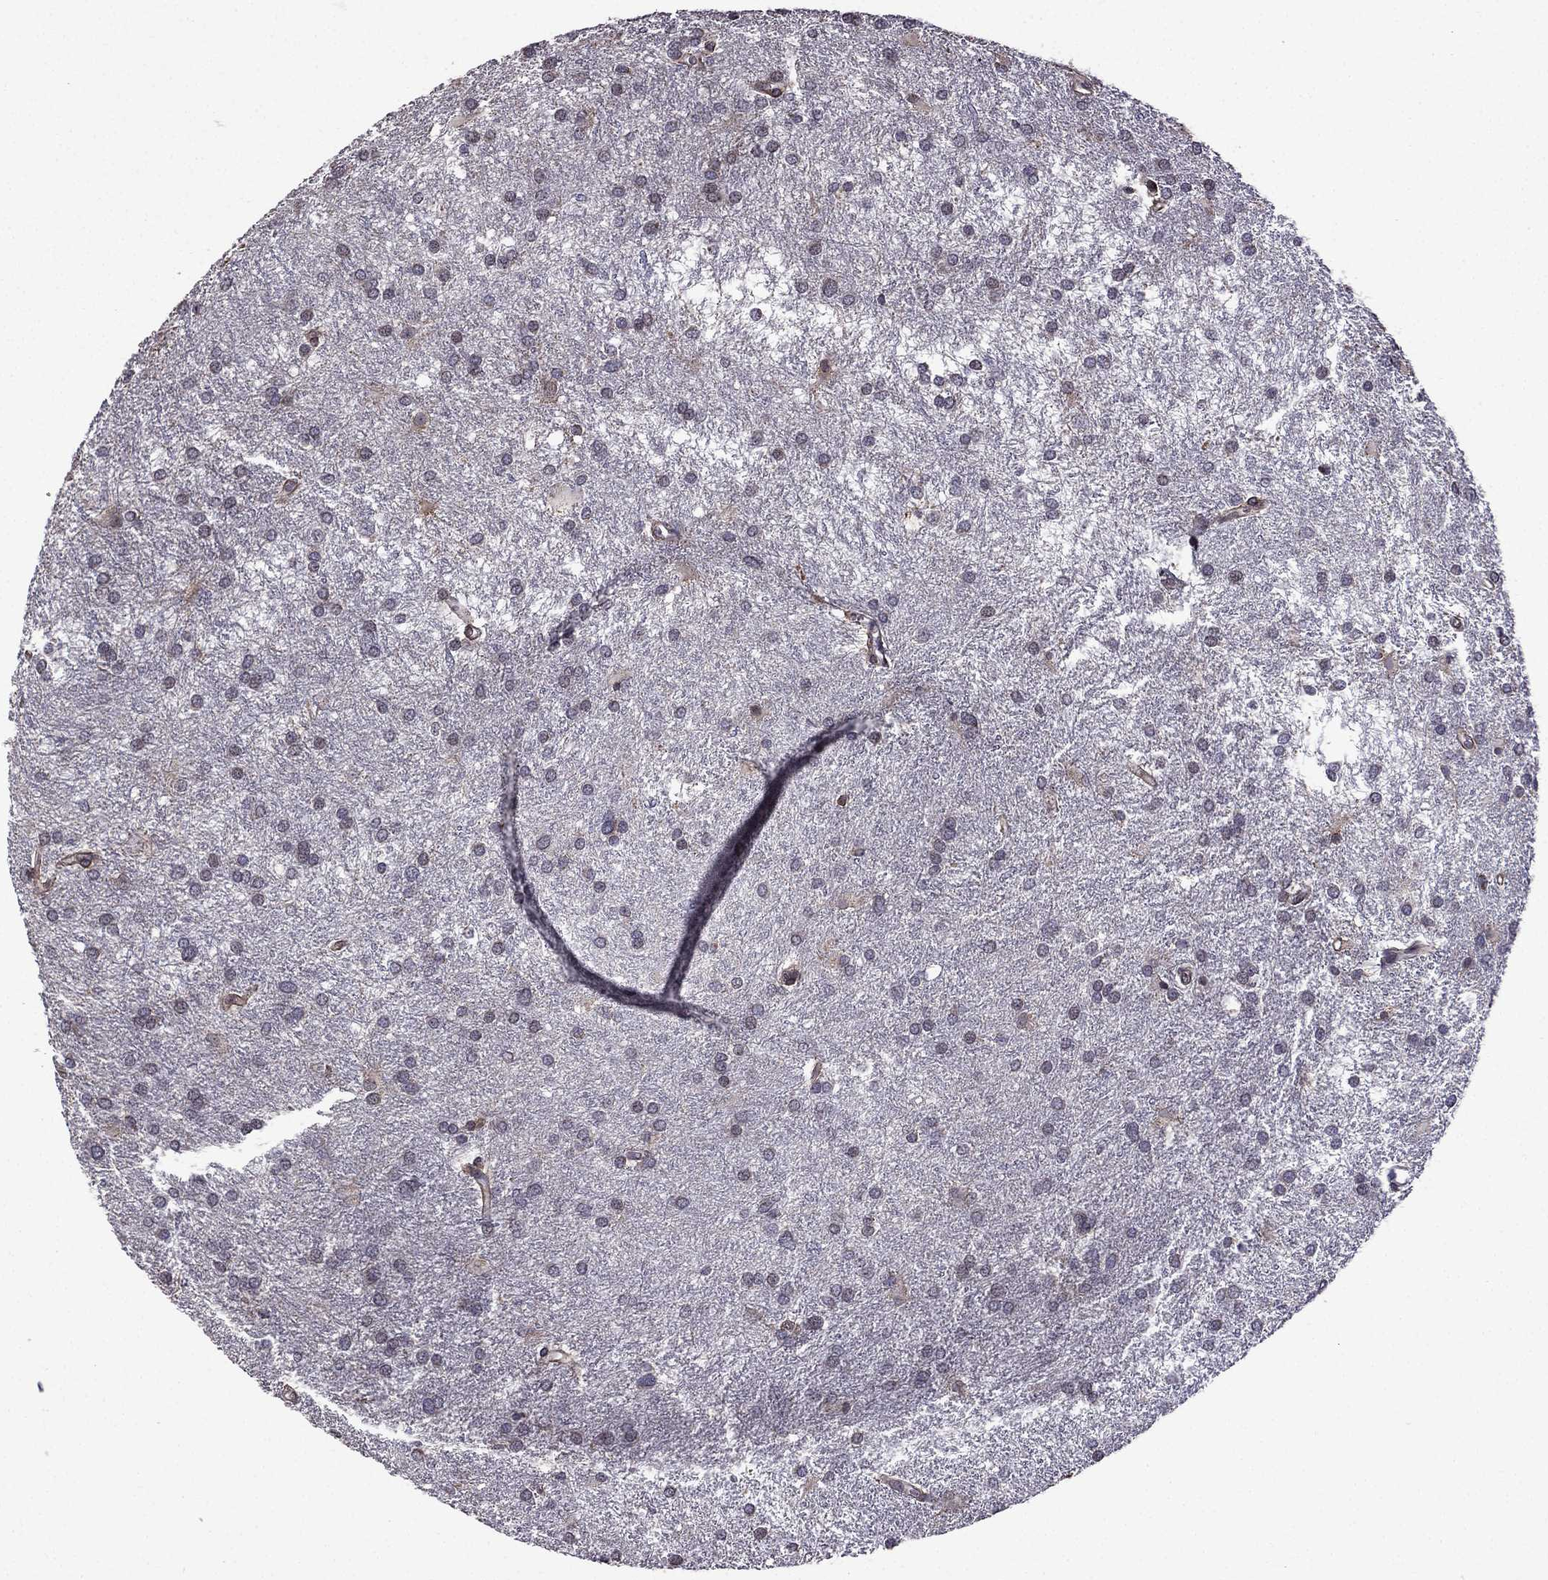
{"staining": {"intensity": "negative", "quantity": "none", "location": "none"}, "tissue": "glioma", "cell_type": "Tumor cells", "image_type": "cancer", "snomed": [{"axis": "morphology", "description": "Glioma, malignant, Low grade"}, {"axis": "topography", "description": "Brain"}], "caption": "Immunohistochemistry image of neoplastic tissue: human low-grade glioma (malignant) stained with DAB shows no significant protein expression in tumor cells.", "gene": "IKBIP", "patient": {"sex": "female", "age": 32}}